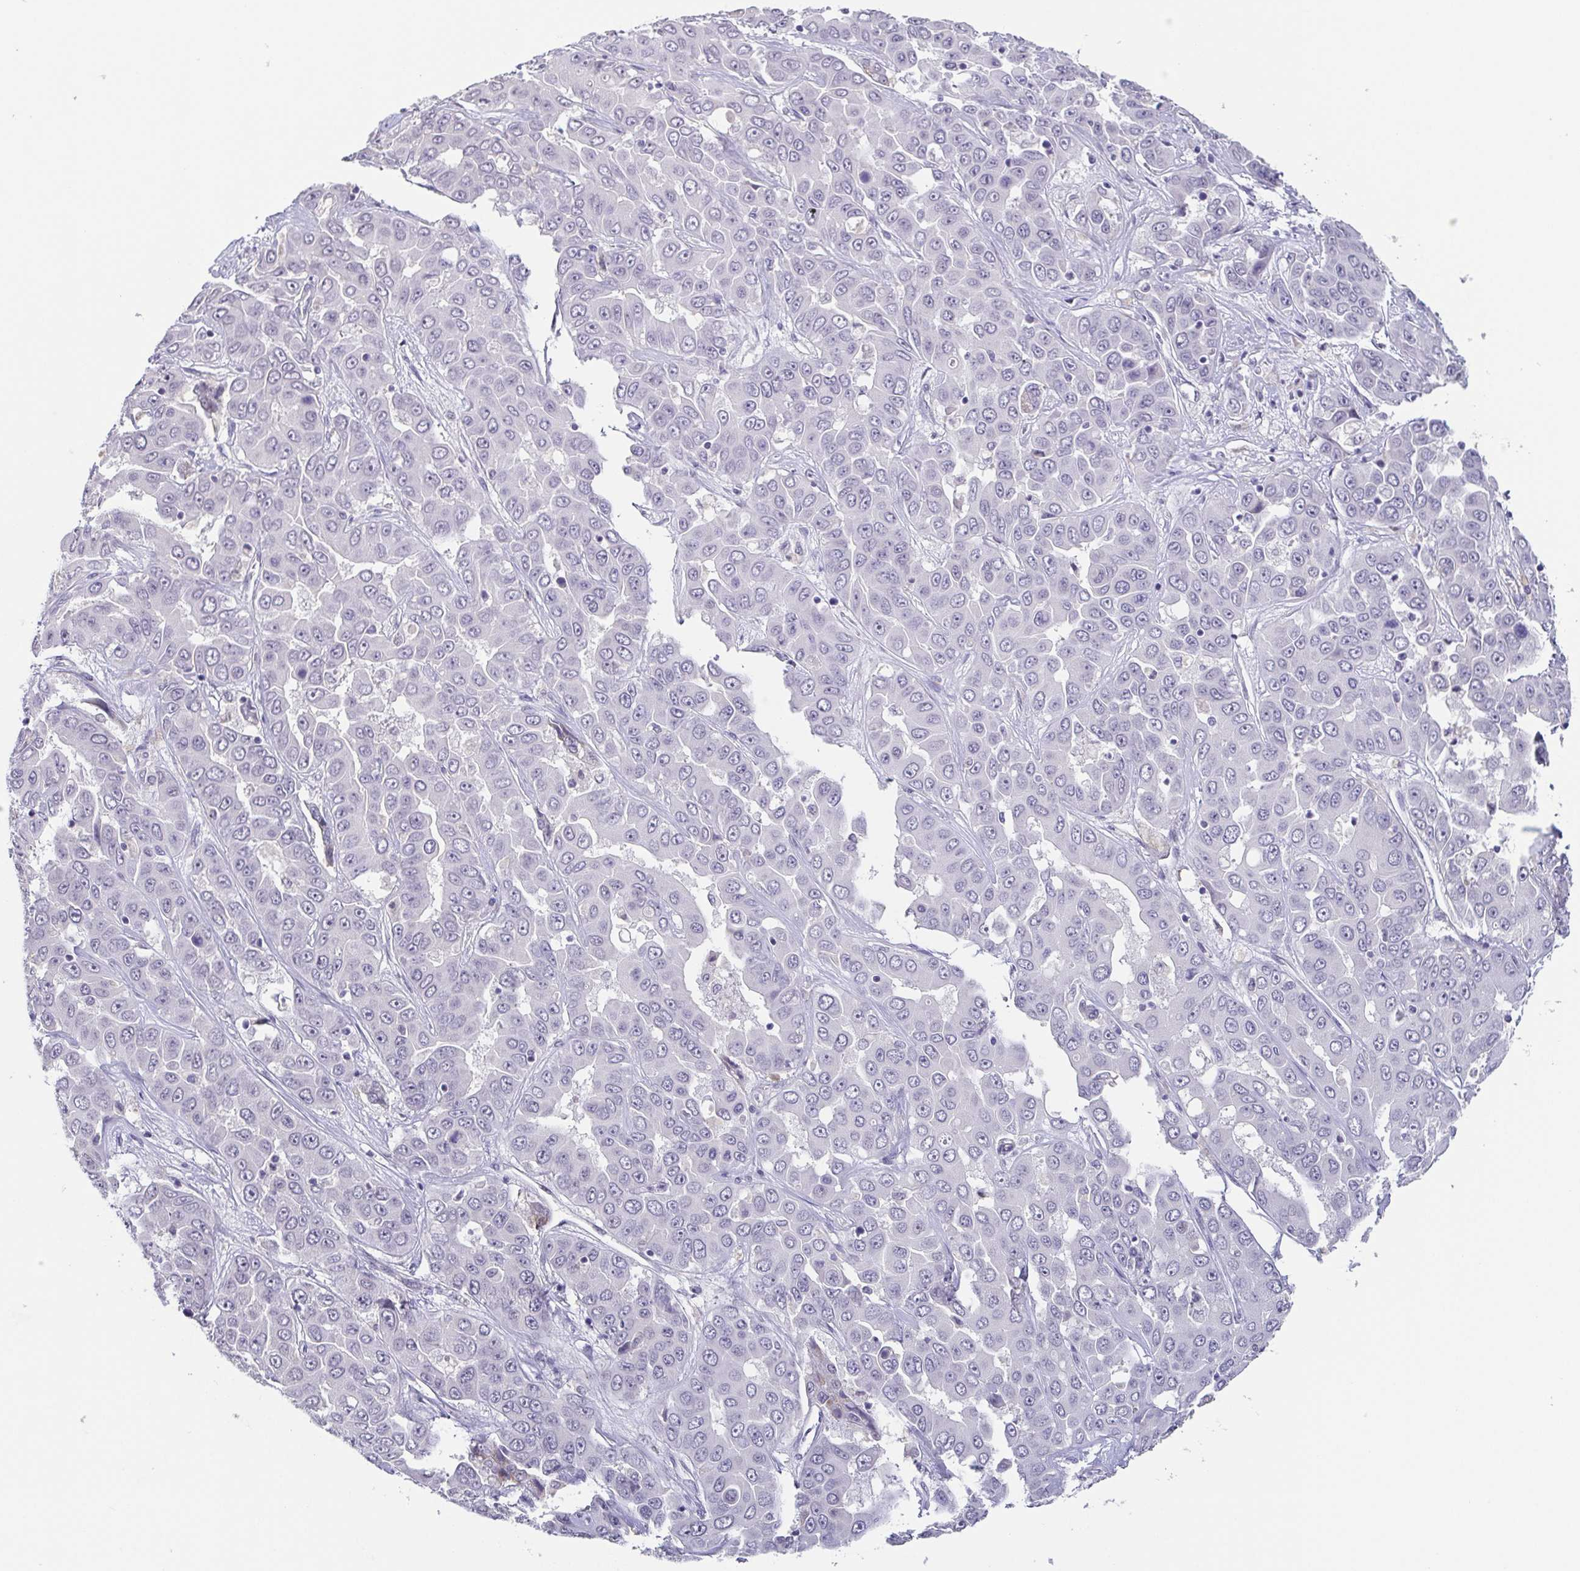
{"staining": {"intensity": "negative", "quantity": "none", "location": "none"}, "tissue": "liver cancer", "cell_type": "Tumor cells", "image_type": "cancer", "snomed": [{"axis": "morphology", "description": "Cholangiocarcinoma"}, {"axis": "topography", "description": "Liver"}], "caption": "This is a photomicrograph of immunohistochemistry staining of liver cholangiocarcinoma, which shows no positivity in tumor cells.", "gene": "NEFH", "patient": {"sex": "female", "age": 52}}